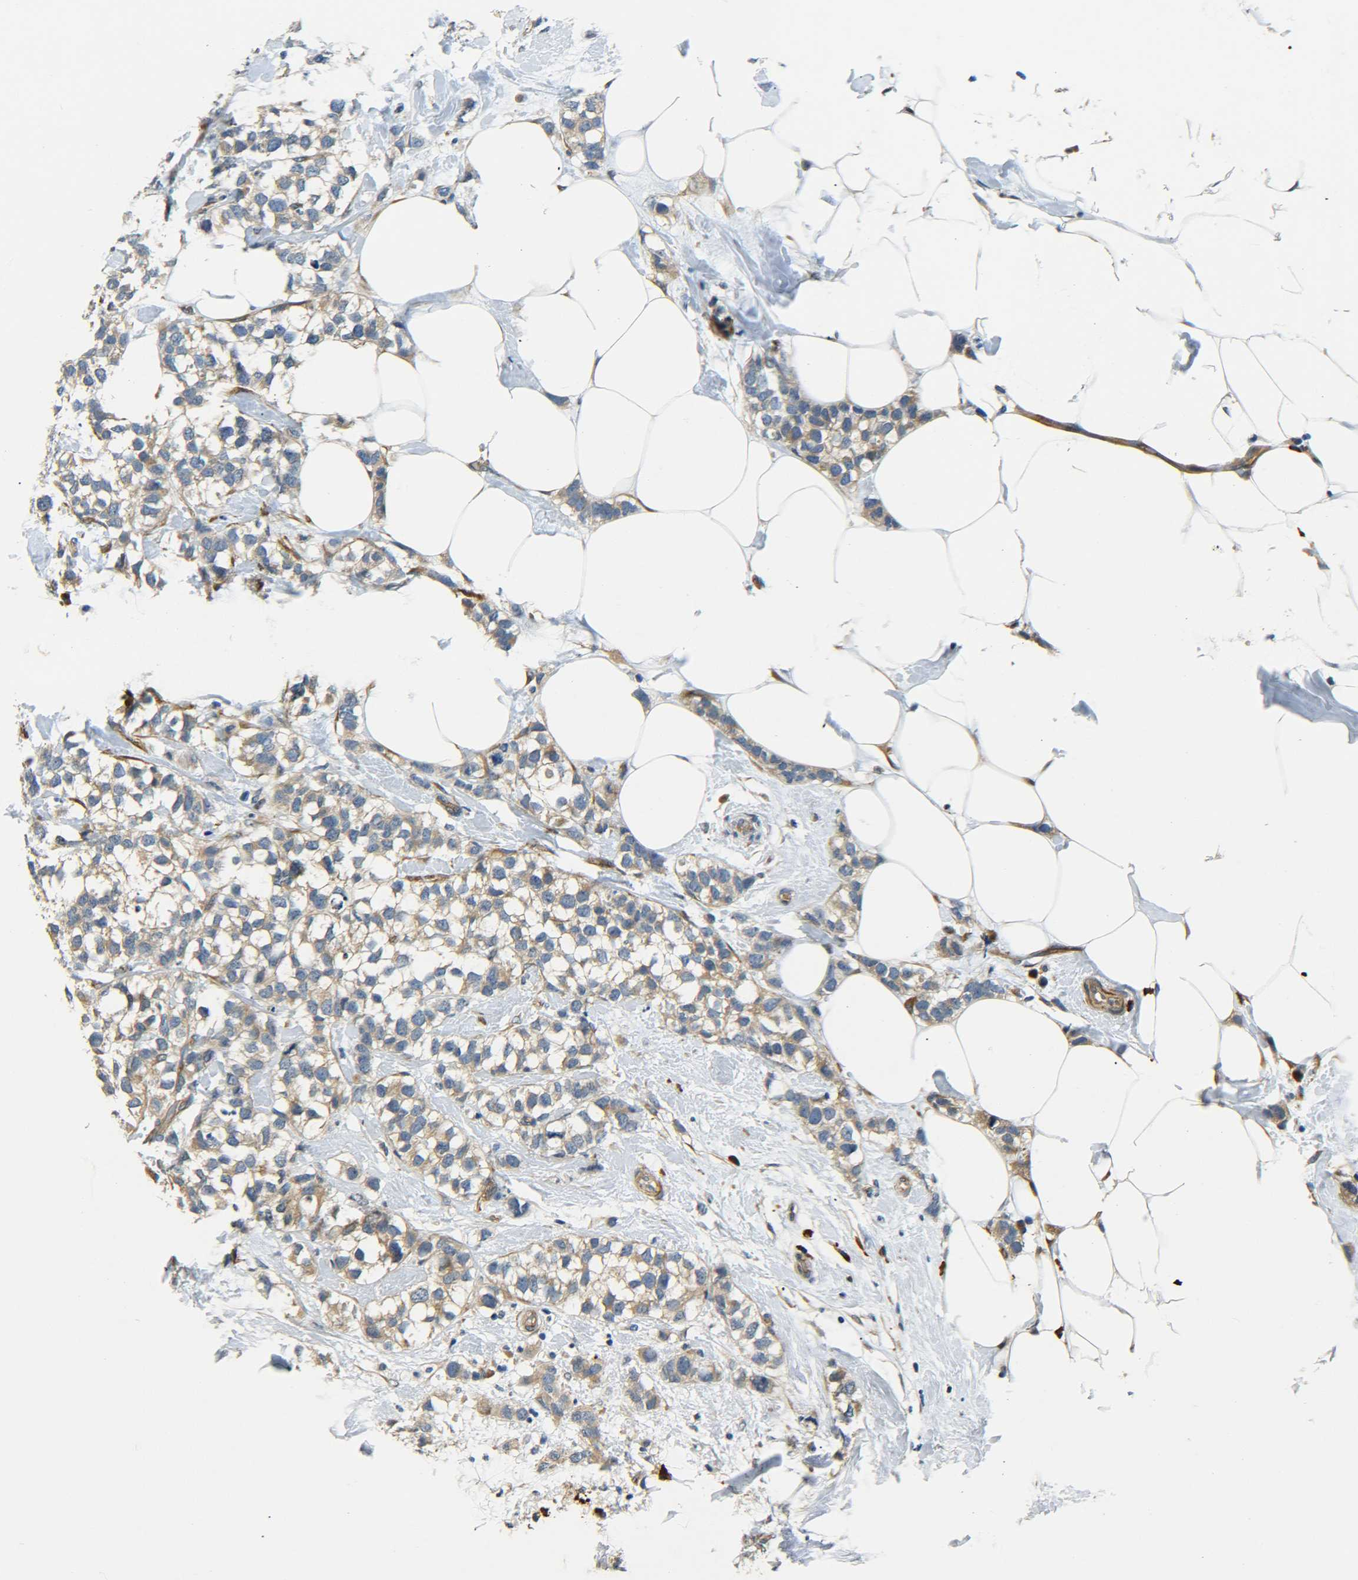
{"staining": {"intensity": "weak", "quantity": ">75%", "location": "cytoplasmic/membranous"}, "tissue": "breast cancer", "cell_type": "Tumor cells", "image_type": "cancer", "snomed": [{"axis": "morphology", "description": "Normal tissue, NOS"}, {"axis": "morphology", "description": "Duct carcinoma"}, {"axis": "topography", "description": "Breast"}], "caption": "Breast cancer (invasive ductal carcinoma) stained for a protein (brown) displays weak cytoplasmic/membranous positive positivity in approximately >75% of tumor cells.", "gene": "MEIS1", "patient": {"sex": "female", "age": 50}}